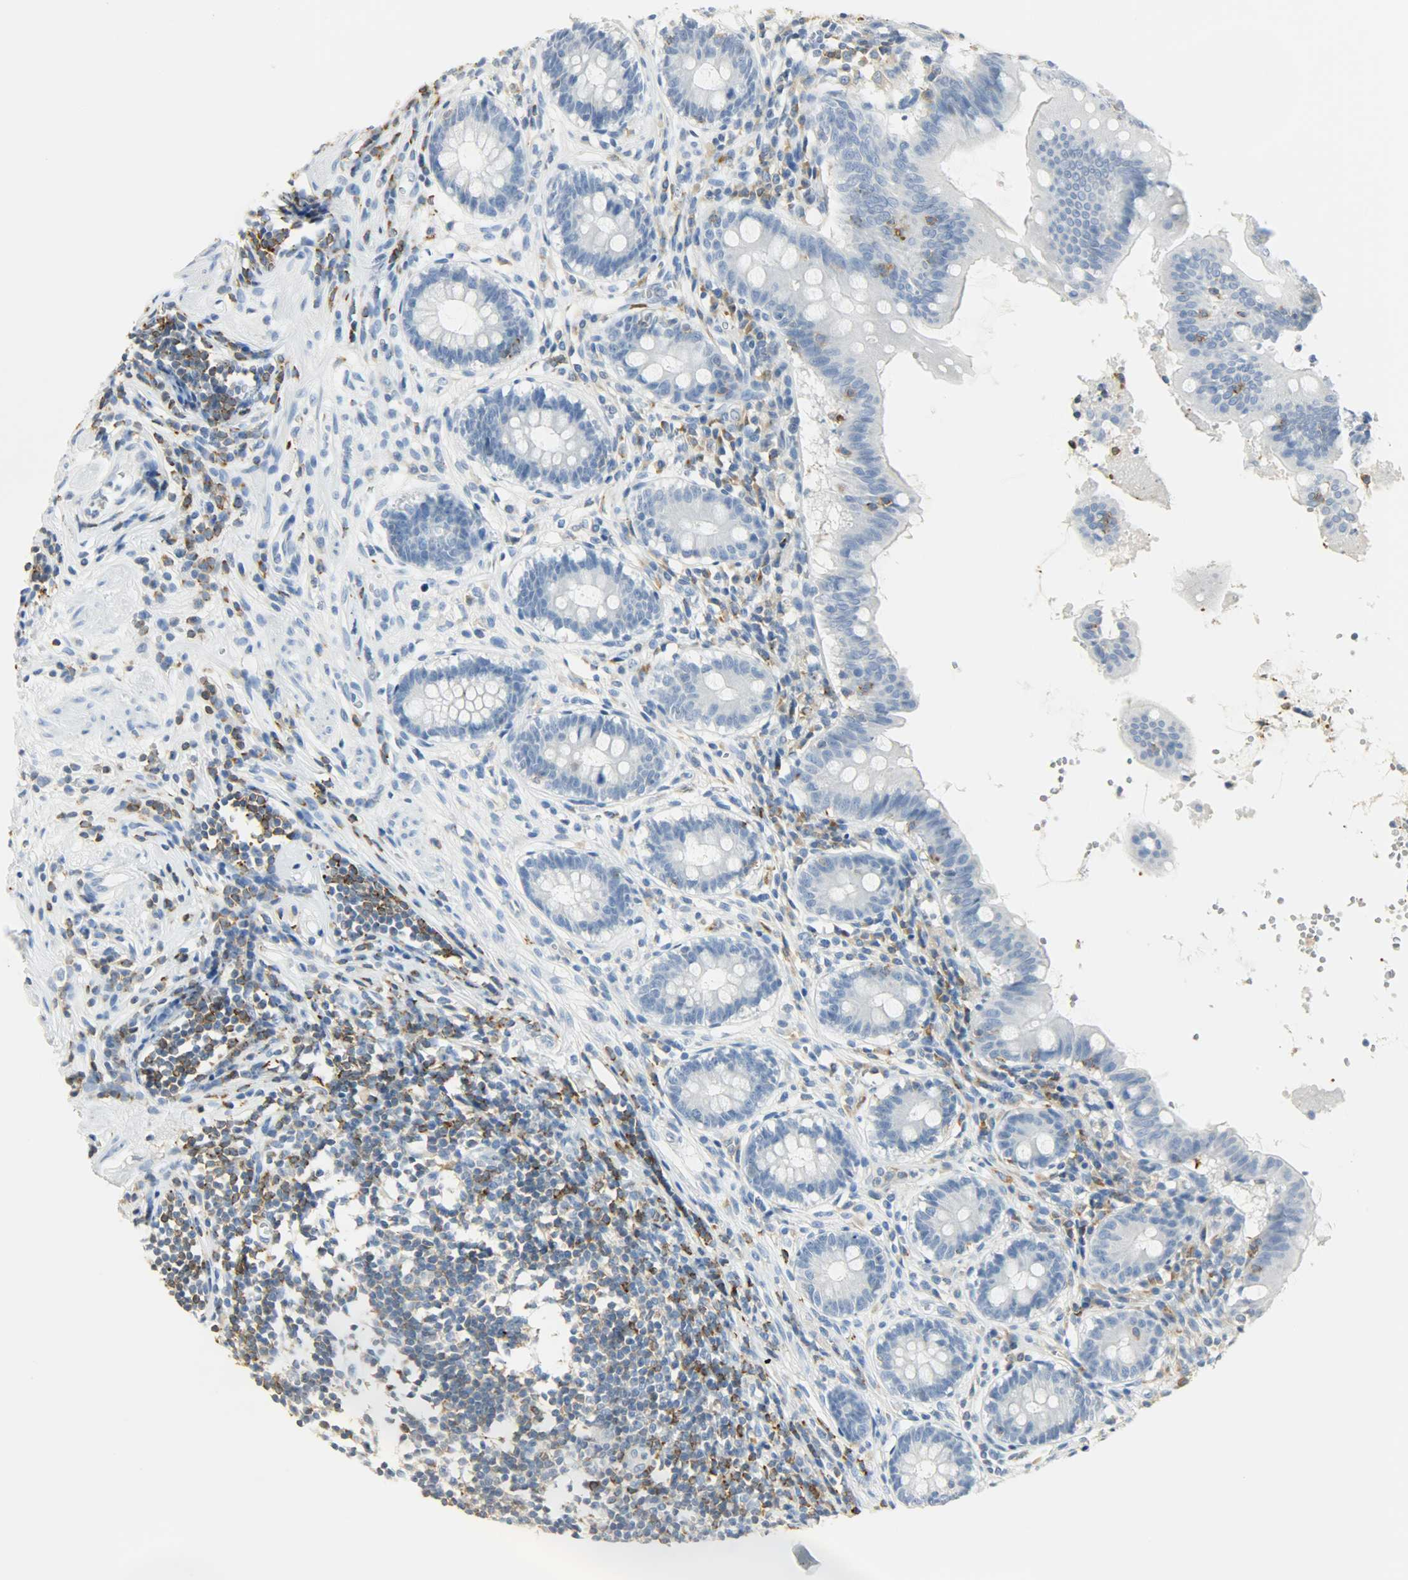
{"staining": {"intensity": "negative", "quantity": "none", "location": "none"}, "tissue": "appendix", "cell_type": "Glandular cells", "image_type": "normal", "snomed": [{"axis": "morphology", "description": "Normal tissue, NOS"}, {"axis": "topography", "description": "Appendix"}], "caption": "This is an immunohistochemistry (IHC) image of normal human appendix. There is no staining in glandular cells.", "gene": "PTPN6", "patient": {"sex": "female", "age": 50}}